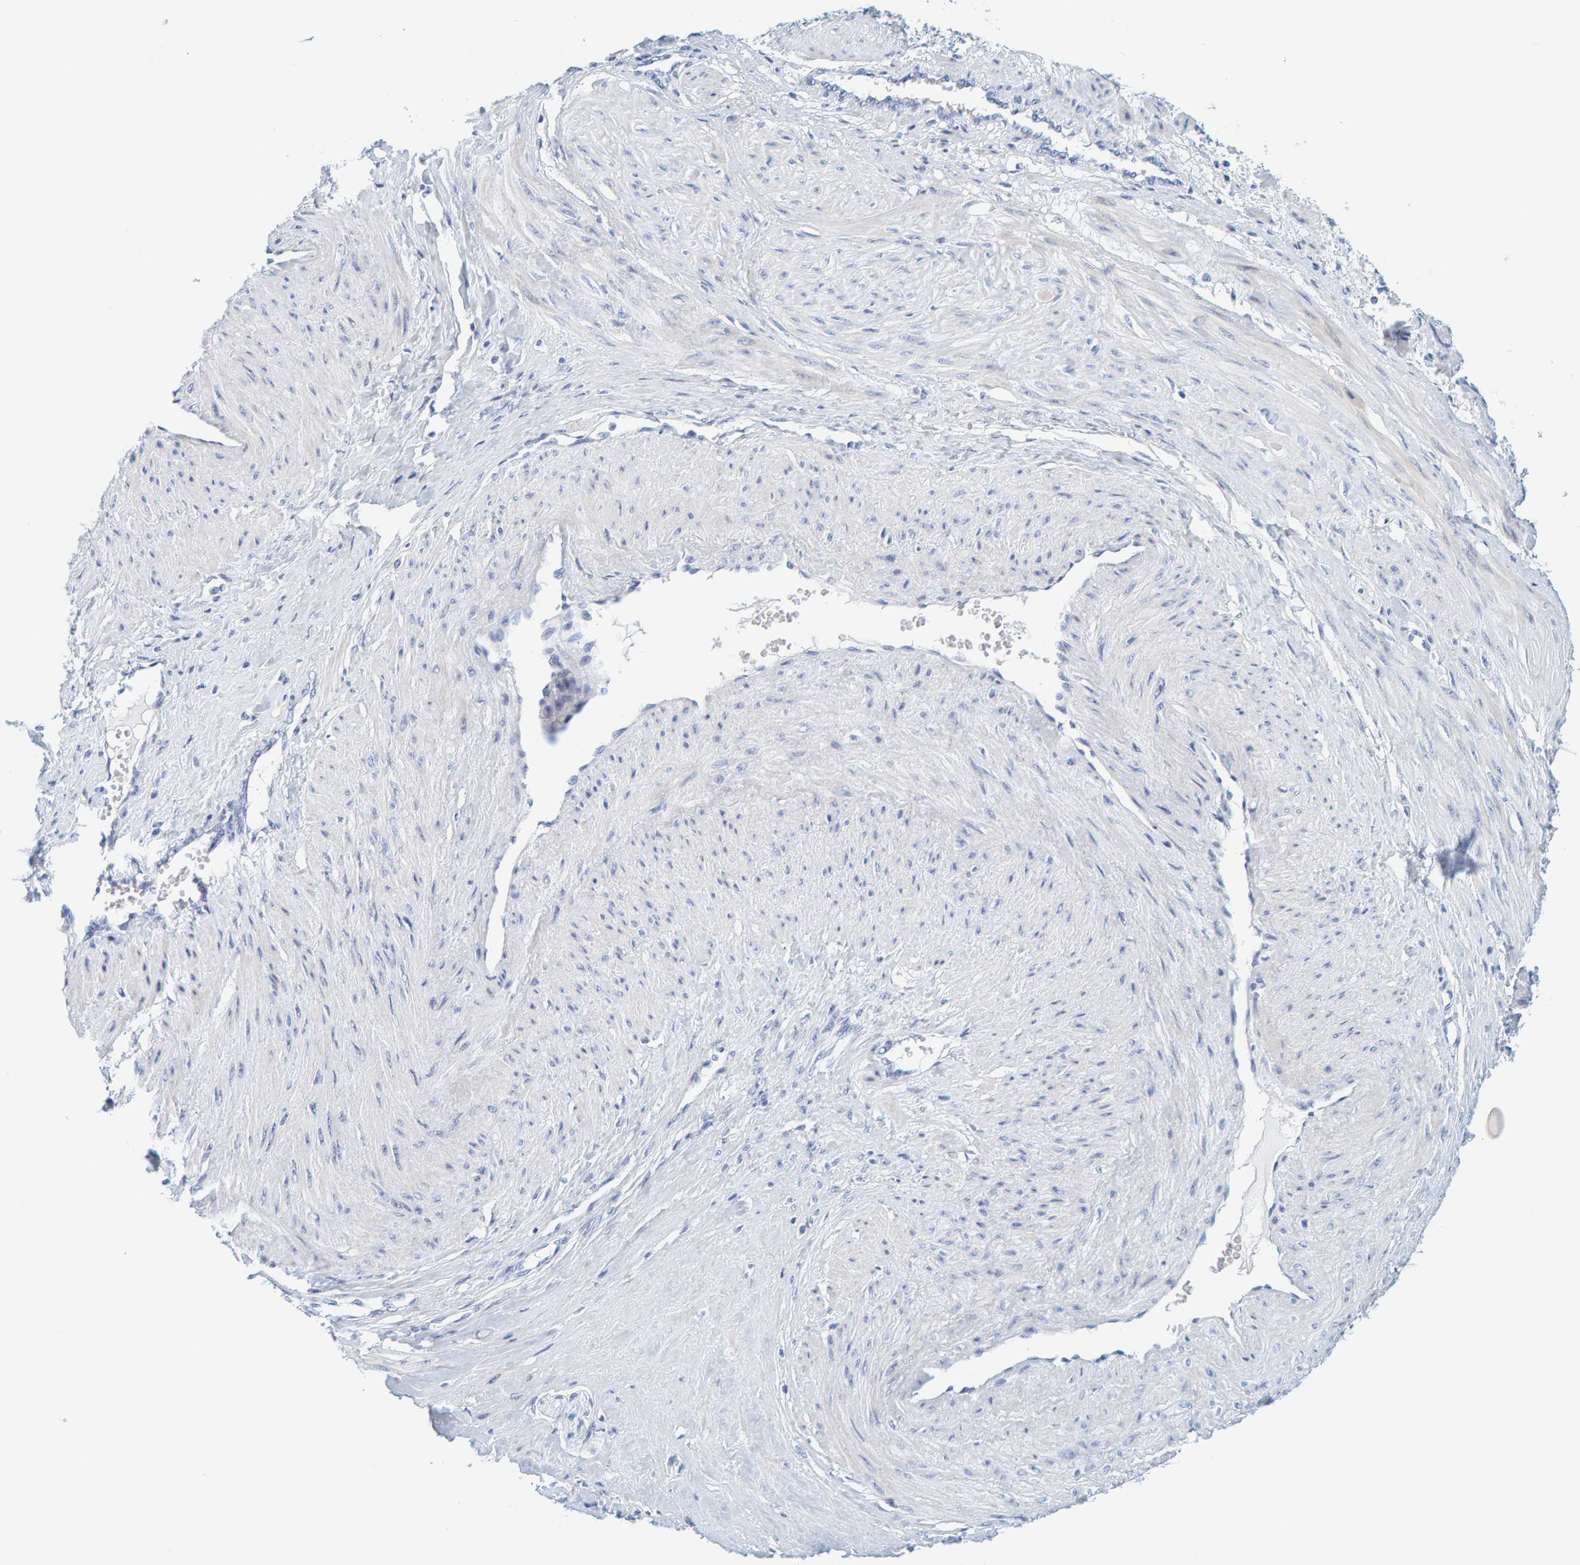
{"staining": {"intensity": "negative", "quantity": "none", "location": "none"}, "tissue": "smooth muscle", "cell_type": "Smooth muscle cells", "image_type": "normal", "snomed": [{"axis": "morphology", "description": "Normal tissue, NOS"}, {"axis": "topography", "description": "Endometrium"}], "caption": "Smooth muscle was stained to show a protein in brown. There is no significant positivity in smooth muscle cells. (Stains: DAB (3,3'-diaminobenzidine) immunohistochemistry with hematoxylin counter stain, Microscopy: brightfield microscopy at high magnification).", "gene": "MOG", "patient": {"sex": "female", "age": 33}}